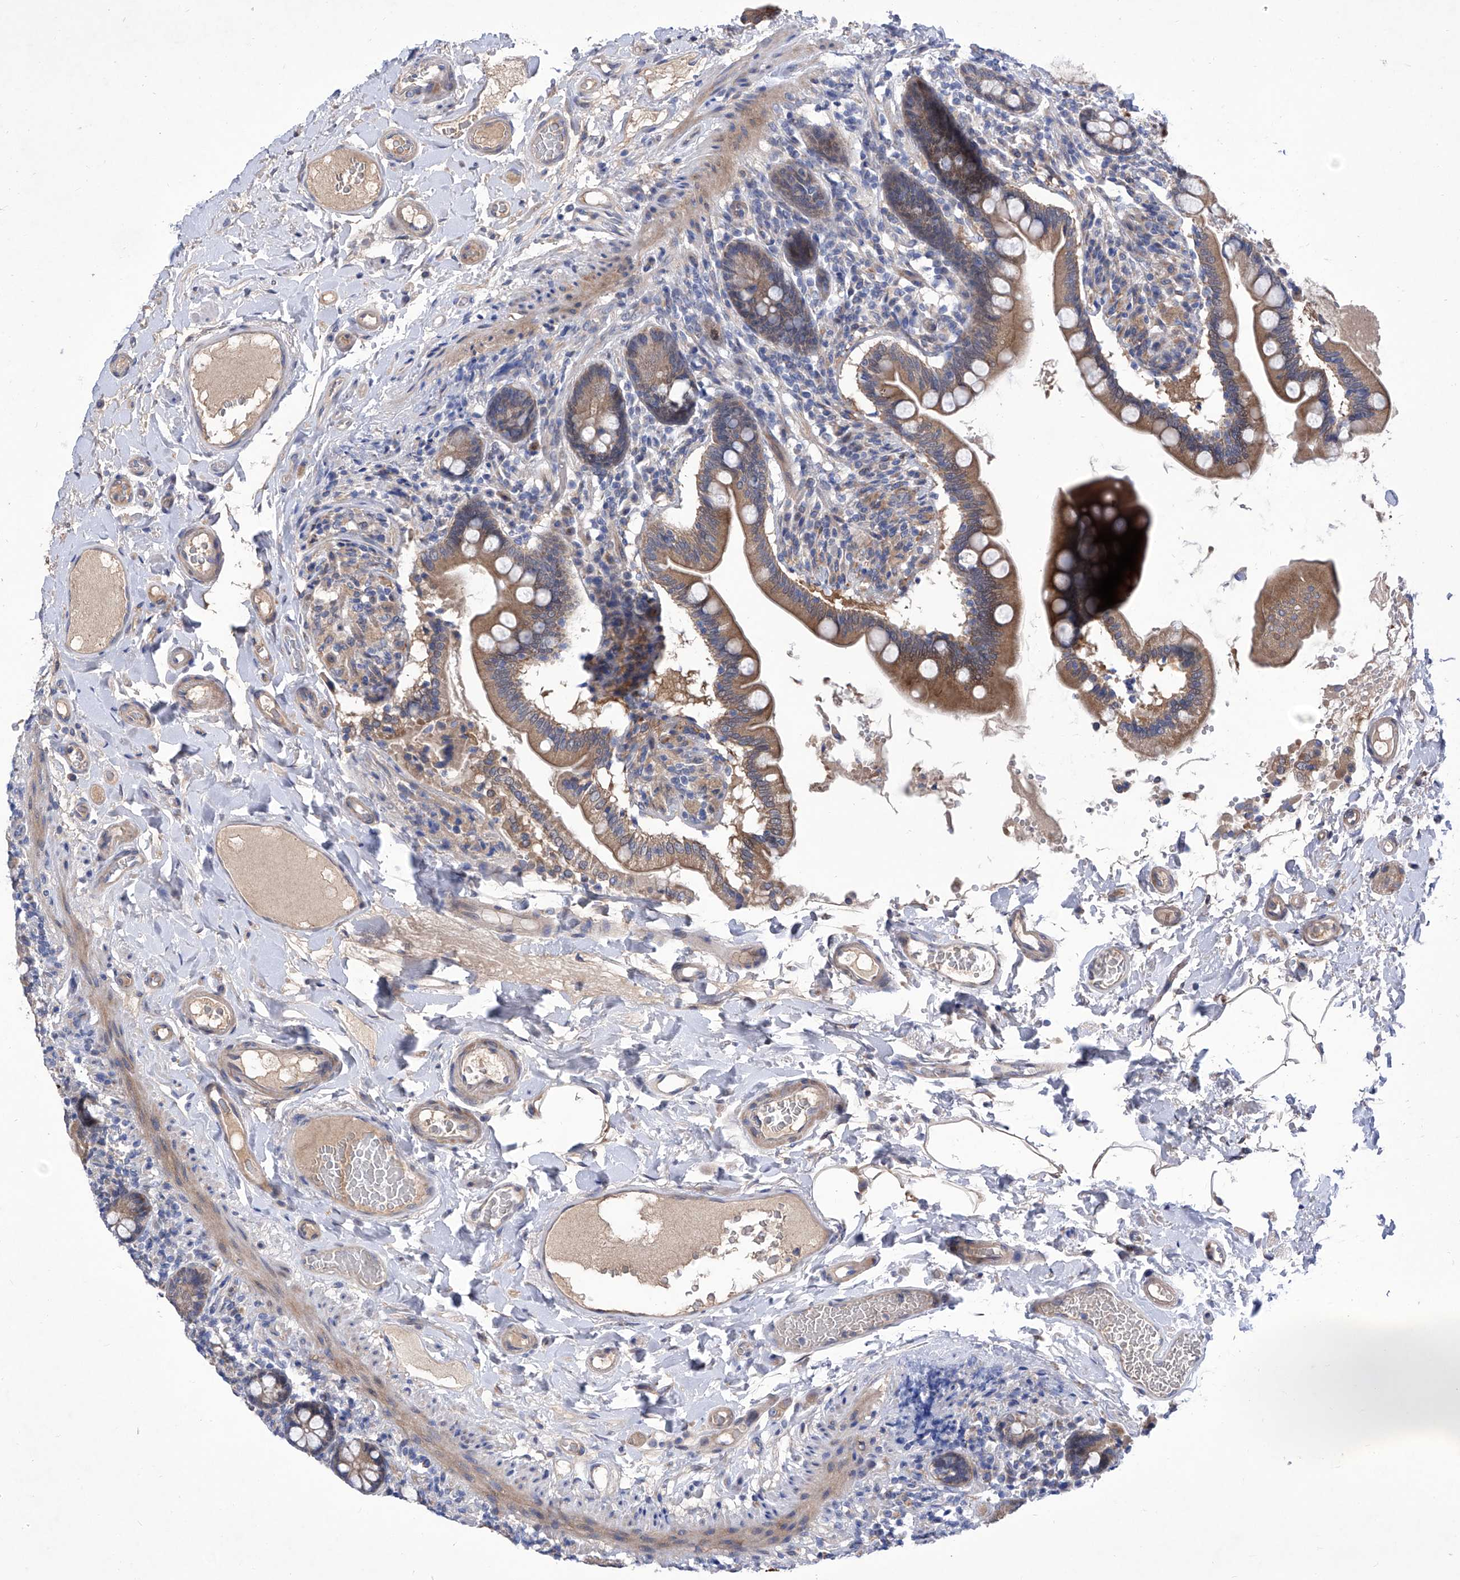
{"staining": {"intensity": "moderate", "quantity": "25%-75%", "location": "cytoplasmic/membranous"}, "tissue": "small intestine", "cell_type": "Glandular cells", "image_type": "normal", "snomed": [{"axis": "morphology", "description": "Normal tissue, NOS"}, {"axis": "topography", "description": "Small intestine"}], "caption": "DAB immunohistochemical staining of normal human small intestine shows moderate cytoplasmic/membranous protein staining in about 25%-75% of glandular cells.", "gene": "SRBD1", "patient": {"sex": "female", "age": 64}}